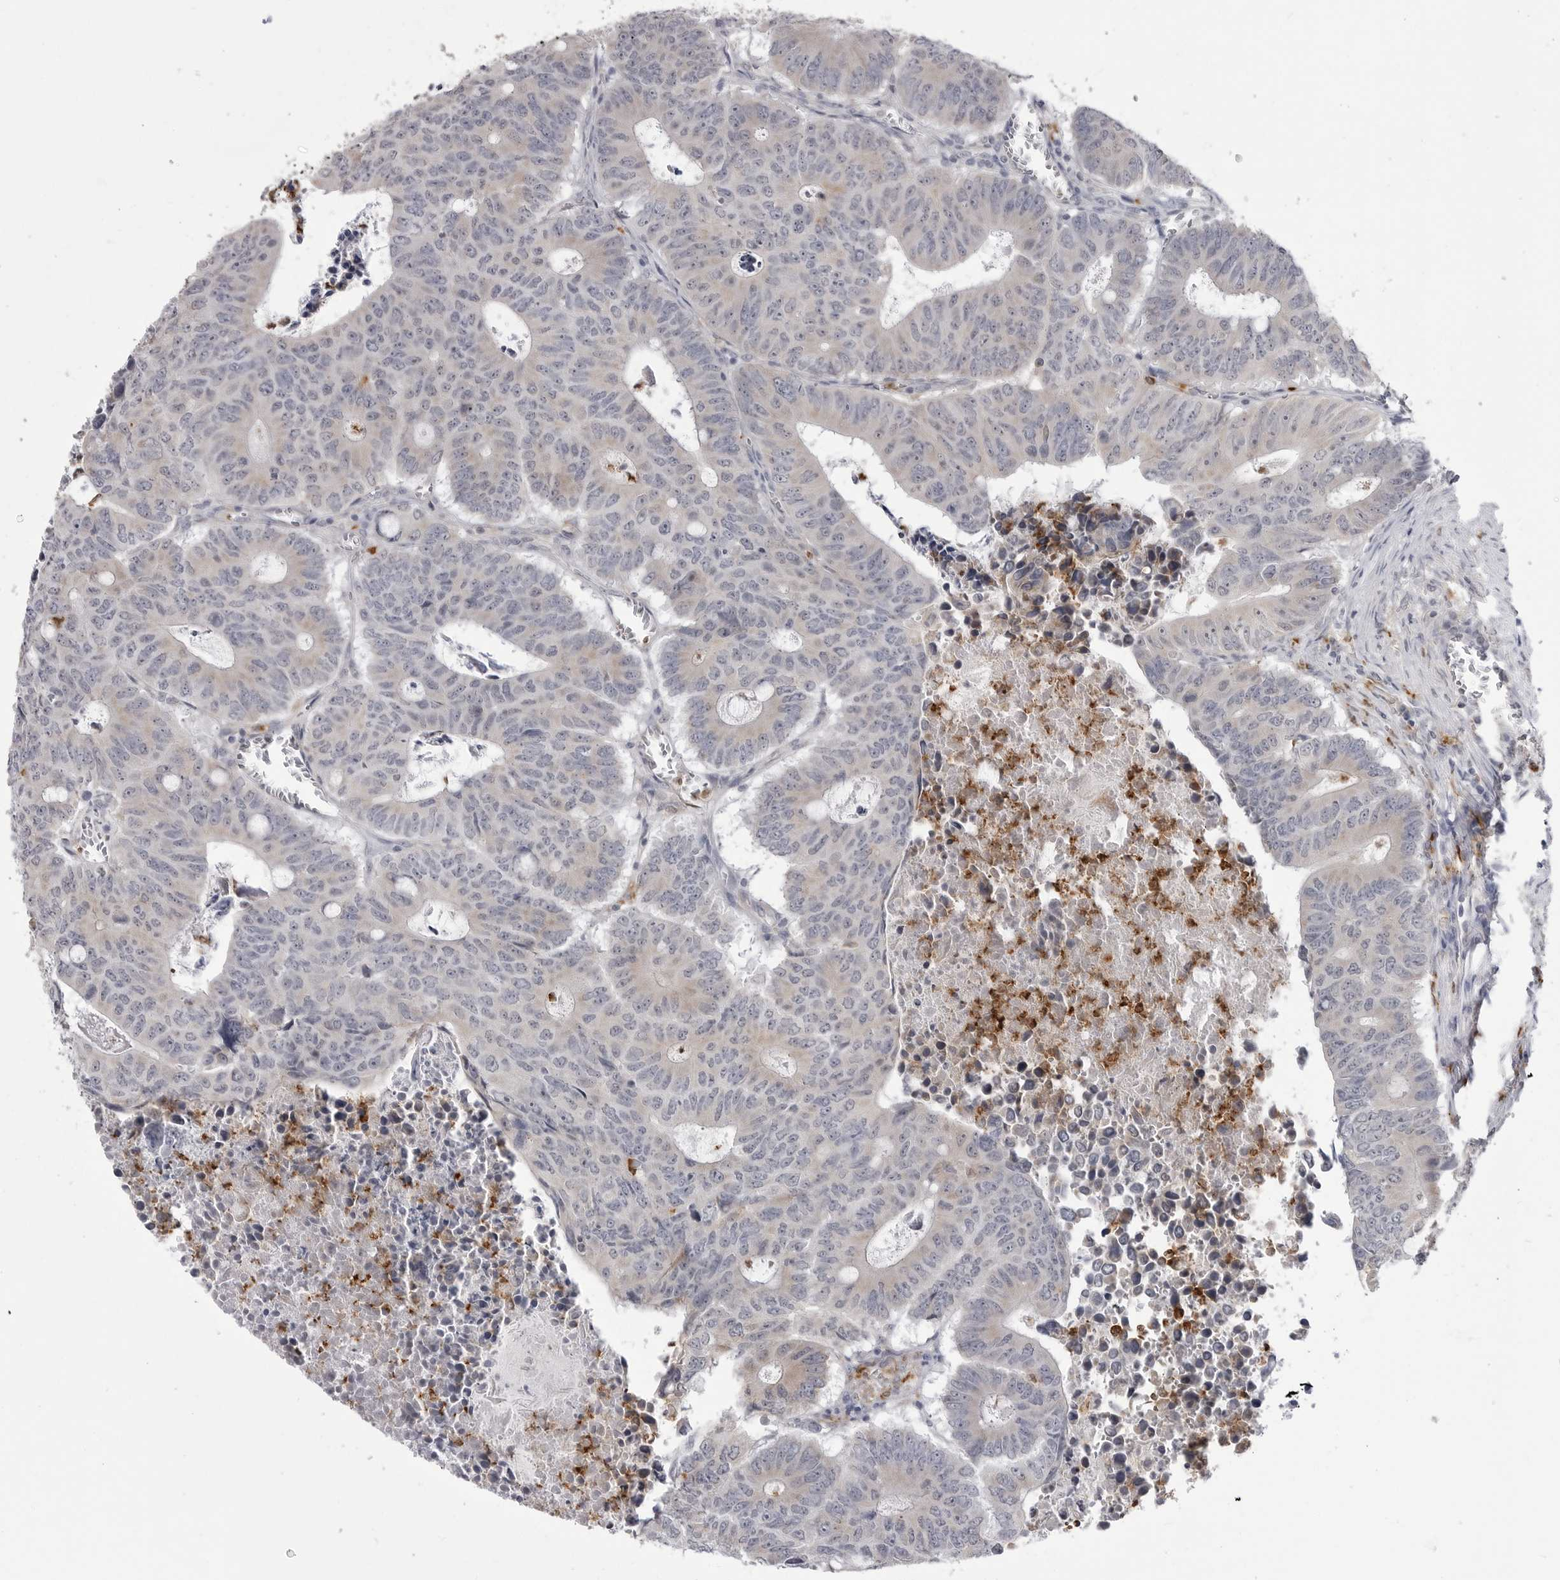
{"staining": {"intensity": "negative", "quantity": "none", "location": "none"}, "tissue": "colorectal cancer", "cell_type": "Tumor cells", "image_type": "cancer", "snomed": [{"axis": "morphology", "description": "Adenocarcinoma, NOS"}, {"axis": "topography", "description": "Colon"}], "caption": "The histopathology image shows no significant staining in tumor cells of colorectal cancer.", "gene": "STAP2", "patient": {"sex": "male", "age": 87}}